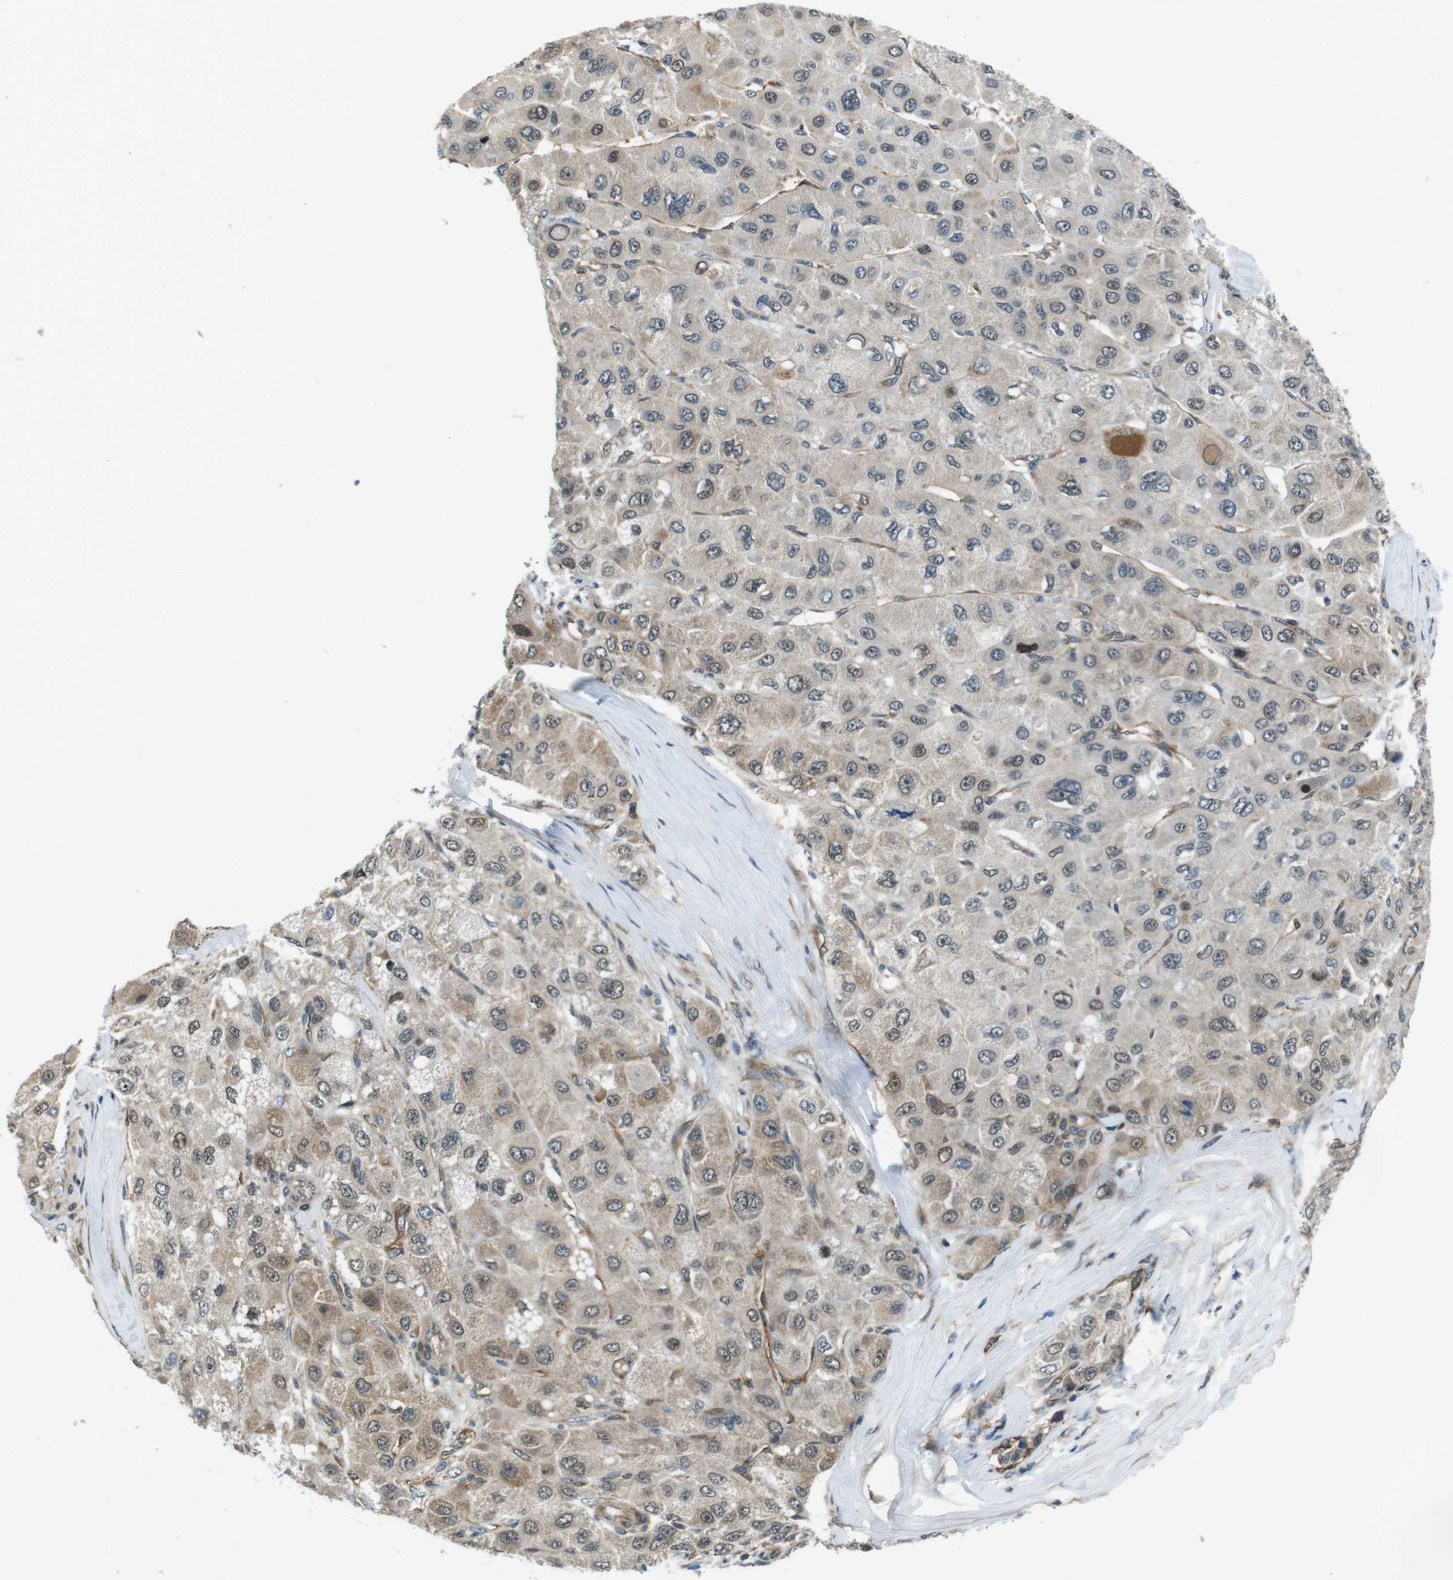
{"staining": {"intensity": "moderate", "quantity": "<25%", "location": "cytoplasmic/membranous,nuclear"}, "tissue": "liver cancer", "cell_type": "Tumor cells", "image_type": "cancer", "snomed": [{"axis": "morphology", "description": "Carcinoma, Hepatocellular, NOS"}, {"axis": "topography", "description": "Liver"}], "caption": "About <25% of tumor cells in human liver cancer (hepatocellular carcinoma) exhibit moderate cytoplasmic/membranous and nuclear protein staining as visualized by brown immunohistochemical staining.", "gene": "PALD1", "patient": {"sex": "male", "age": 80}}